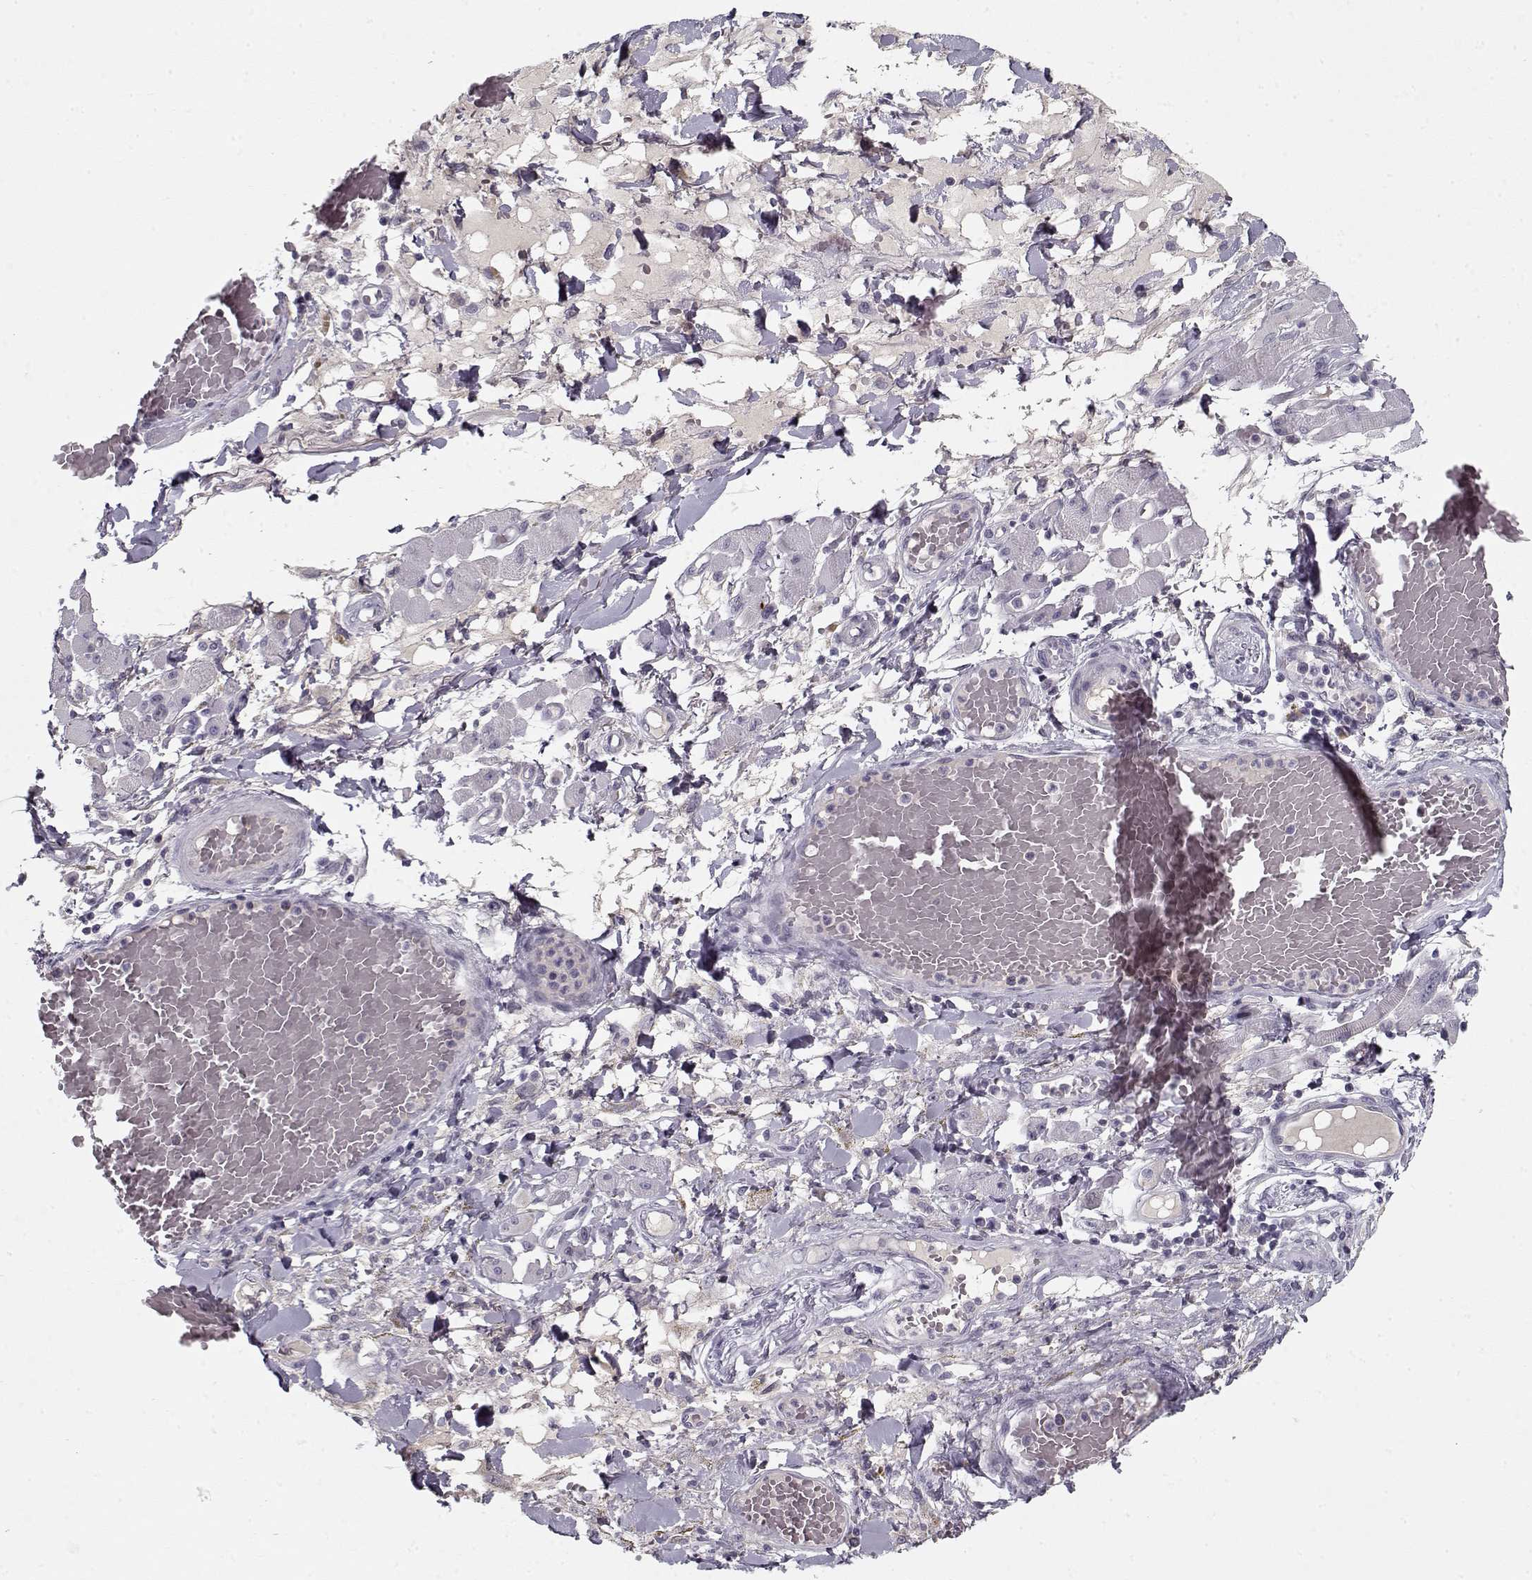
{"staining": {"intensity": "negative", "quantity": "none", "location": "none"}, "tissue": "melanoma", "cell_type": "Tumor cells", "image_type": "cancer", "snomed": [{"axis": "morphology", "description": "Malignant melanoma, NOS"}, {"axis": "topography", "description": "Skin"}], "caption": "IHC of human malignant melanoma exhibits no staining in tumor cells. (DAB immunohistochemistry (IHC) with hematoxylin counter stain).", "gene": "SPACA9", "patient": {"sex": "female", "age": 91}}